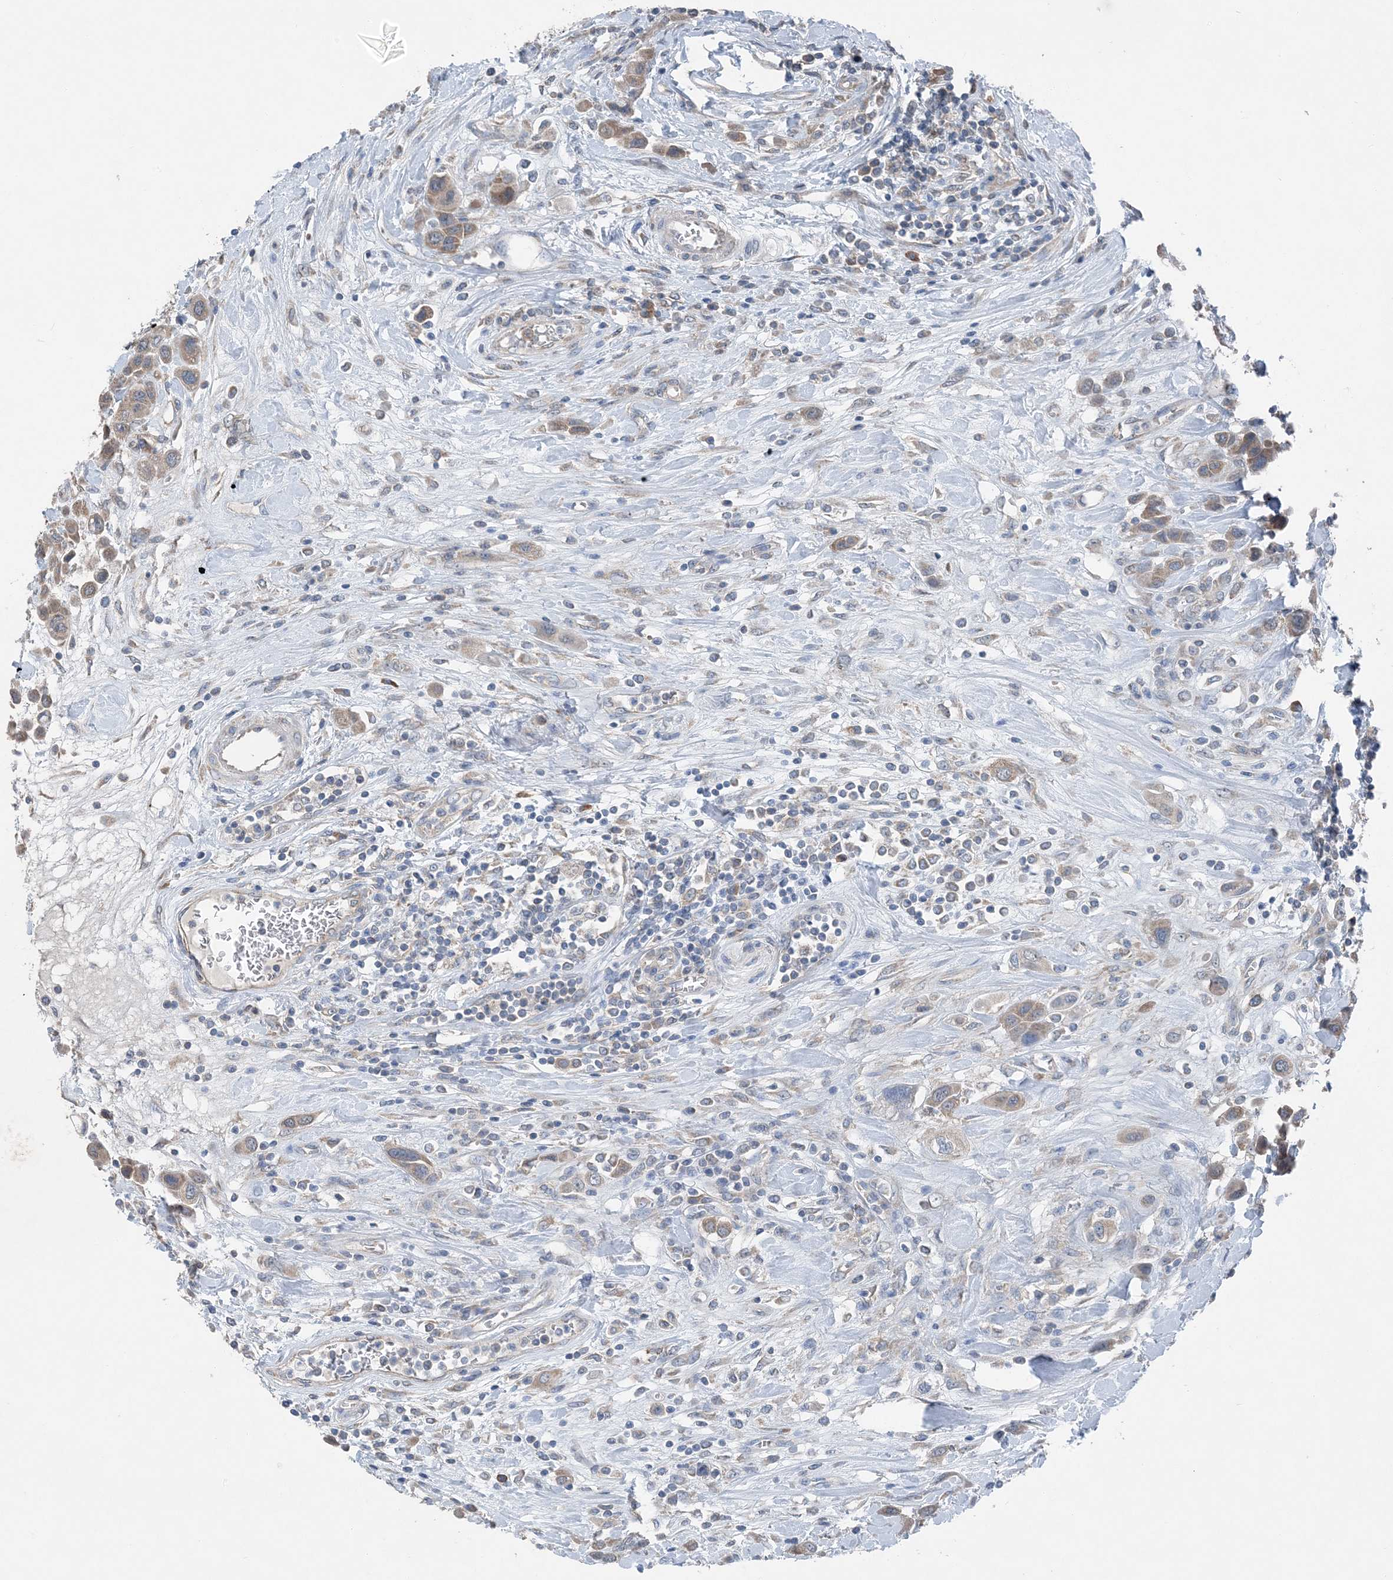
{"staining": {"intensity": "weak", "quantity": "25%-75%", "location": "cytoplasmic/membranous"}, "tissue": "urothelial cancer", "cell_type": "Tumor cells", "image_type": "cancer", "snomed": [{"axis": "morphology", "description": "Urothelial carcinoma, High grade"}, {"axis": "topography", "description": "Urinary bladder"}], "caption": "A low amount of weak cytoplasmic/membranous expression is appreciated in about 25%-75% of tumor cells in urothelial carcinoma (high-grade) tissue.", "gene": "DHX30", "patient": {"sex": "male", "age": 50}}